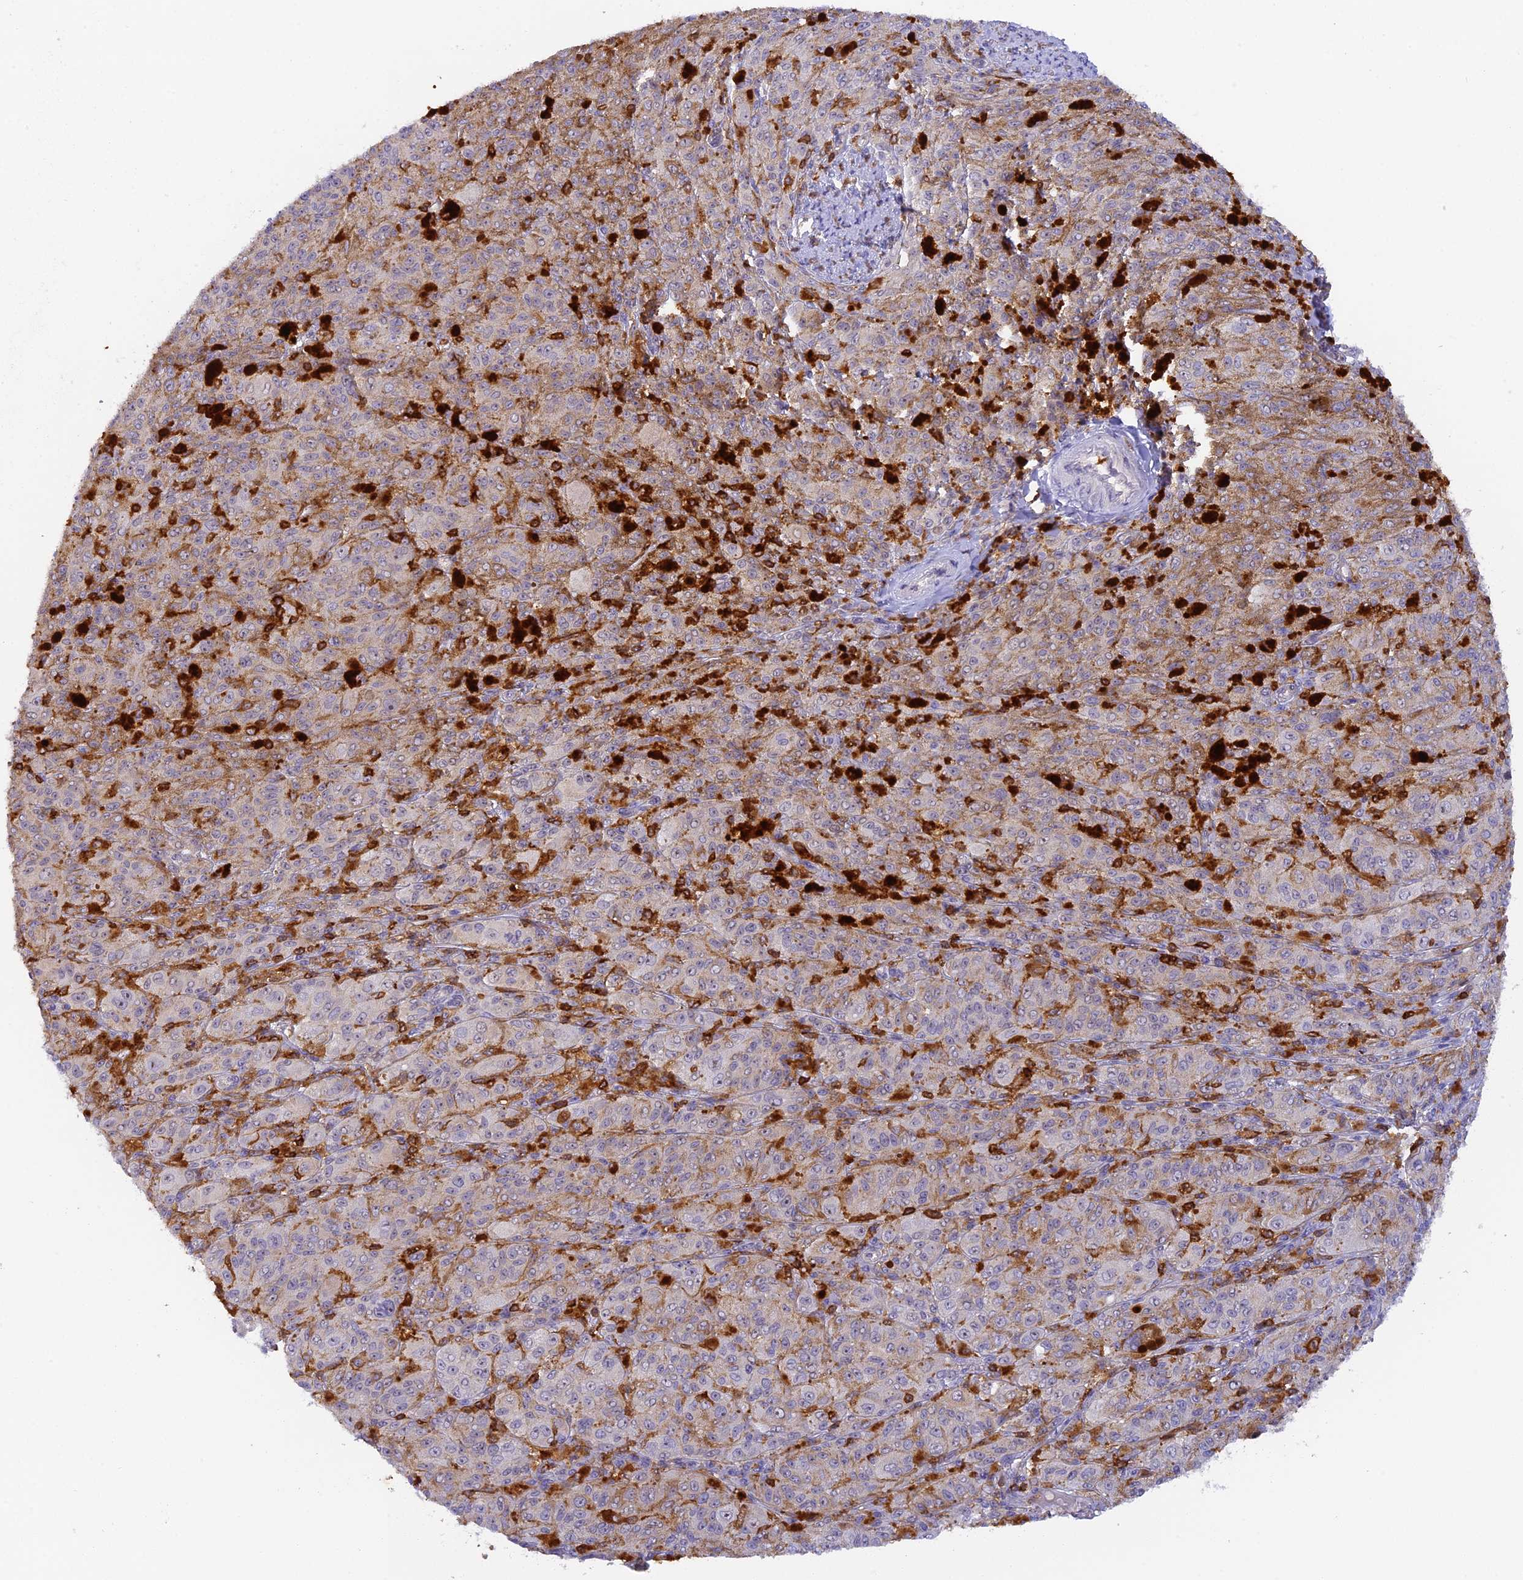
{"staining": {"intensity": "negative", "quantity": "none", "location": "none"}, "tissue": "melanoma", "cell_type": "Tumor cells", "image_type": "cancer", "snomed": [{"axis": "morphology", "description": "Malignant melanoma, NOS"}, {"axis": "topography", "description": "Skin"}], "caption": "IHC of human malignant melanoma exhibits no expression in tumor cells.", "gene": "FYB1", "patient": {"sex": "female", "age": 52}}